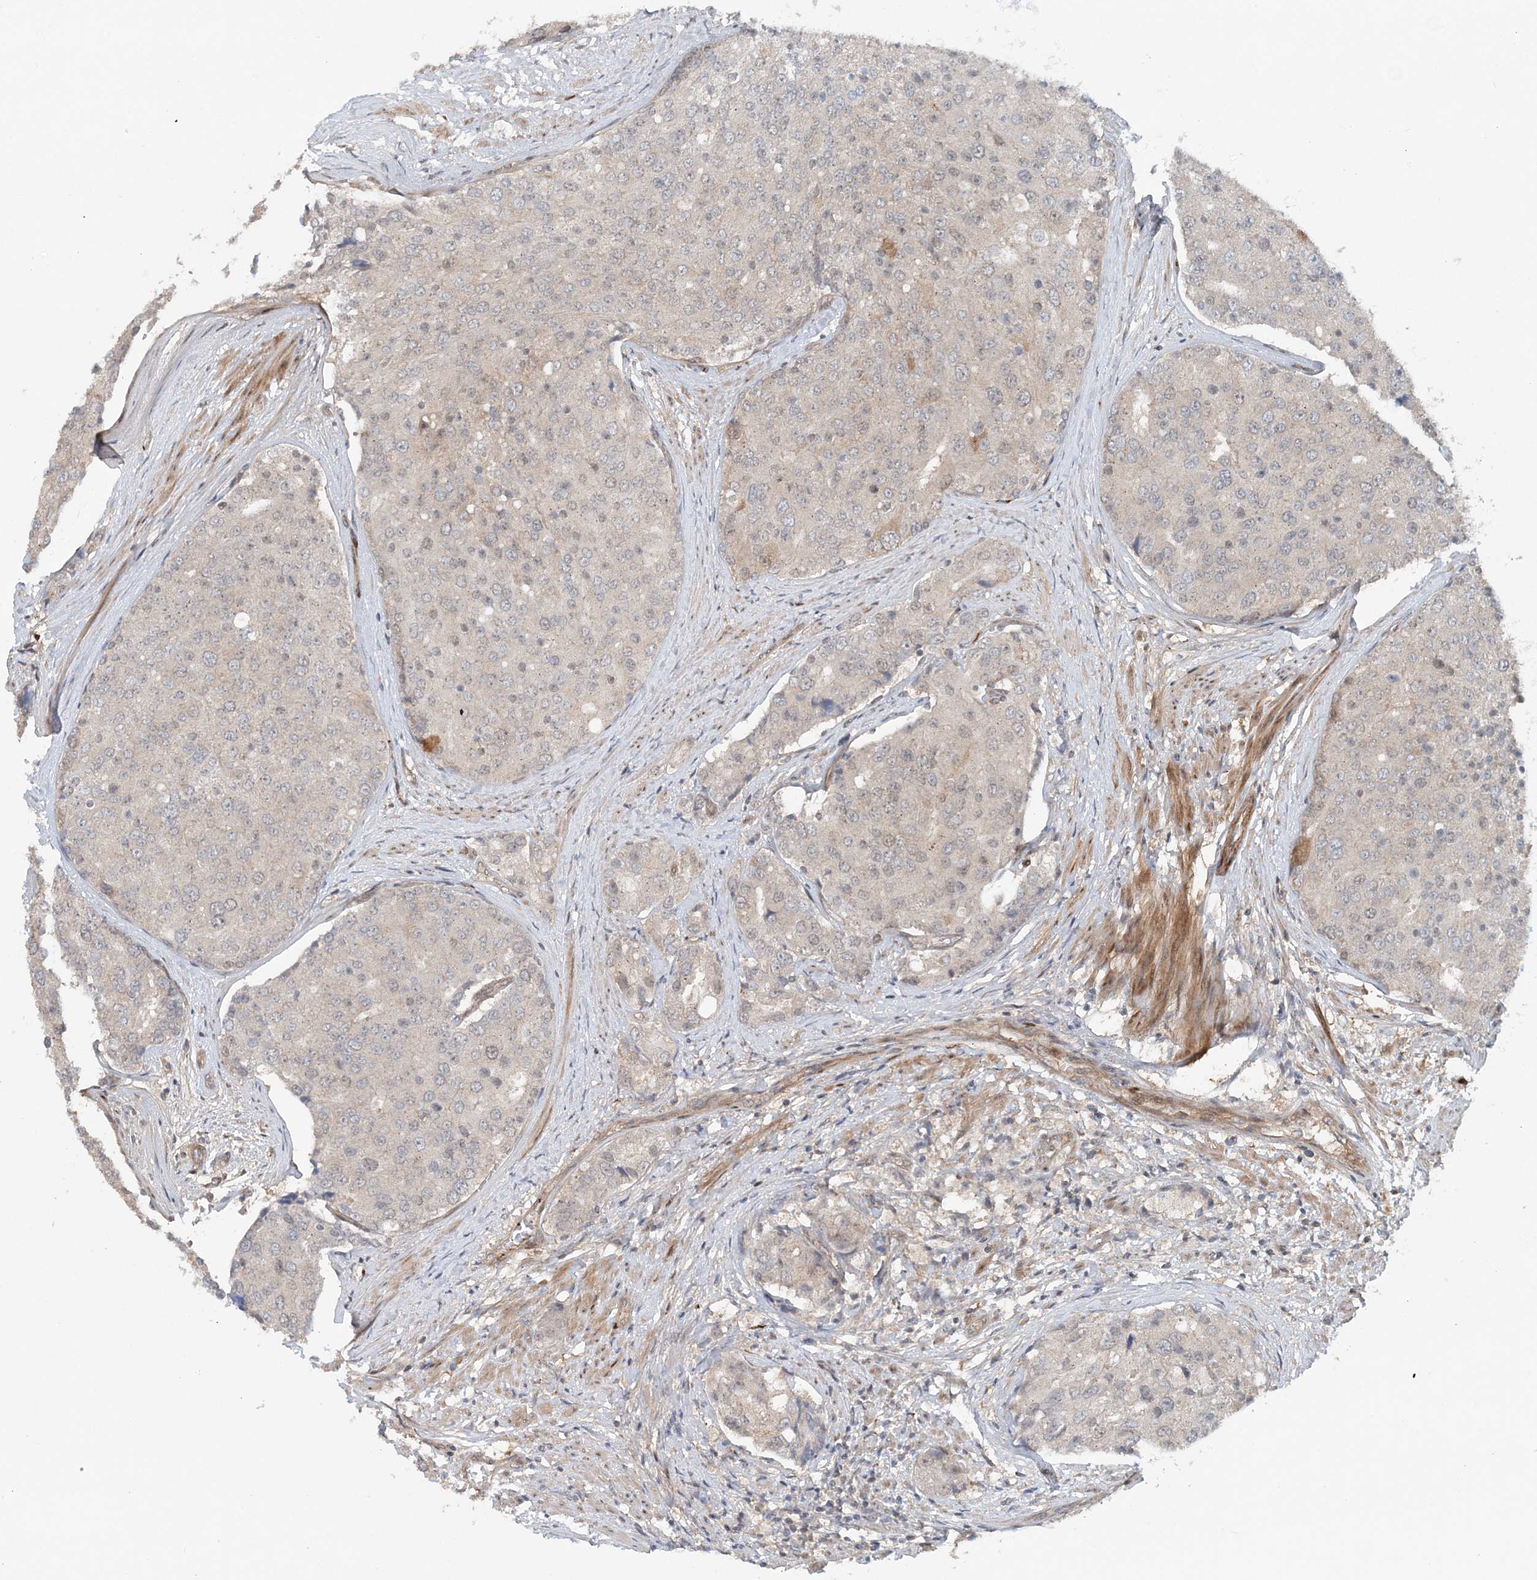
{"staining": {"intensity": "negative", "quantity": "none", "location": "none"}, "tissue": "prostate cancer", "cell_type": "Tumor cells", "image_type": "cancer", "snomed": [{"axis": "morphology", "description": "Adenocarcinoma, High grade"}, {"axis": "topography", "description": "Prostate"}], "caption": "This is a image of IHC staining of high-grade adenocarcinoma (prostate), which shows no positivity in tumor cells.", "gene": "GEMIN5", "patient": {"sex": "male", "age": 50}}